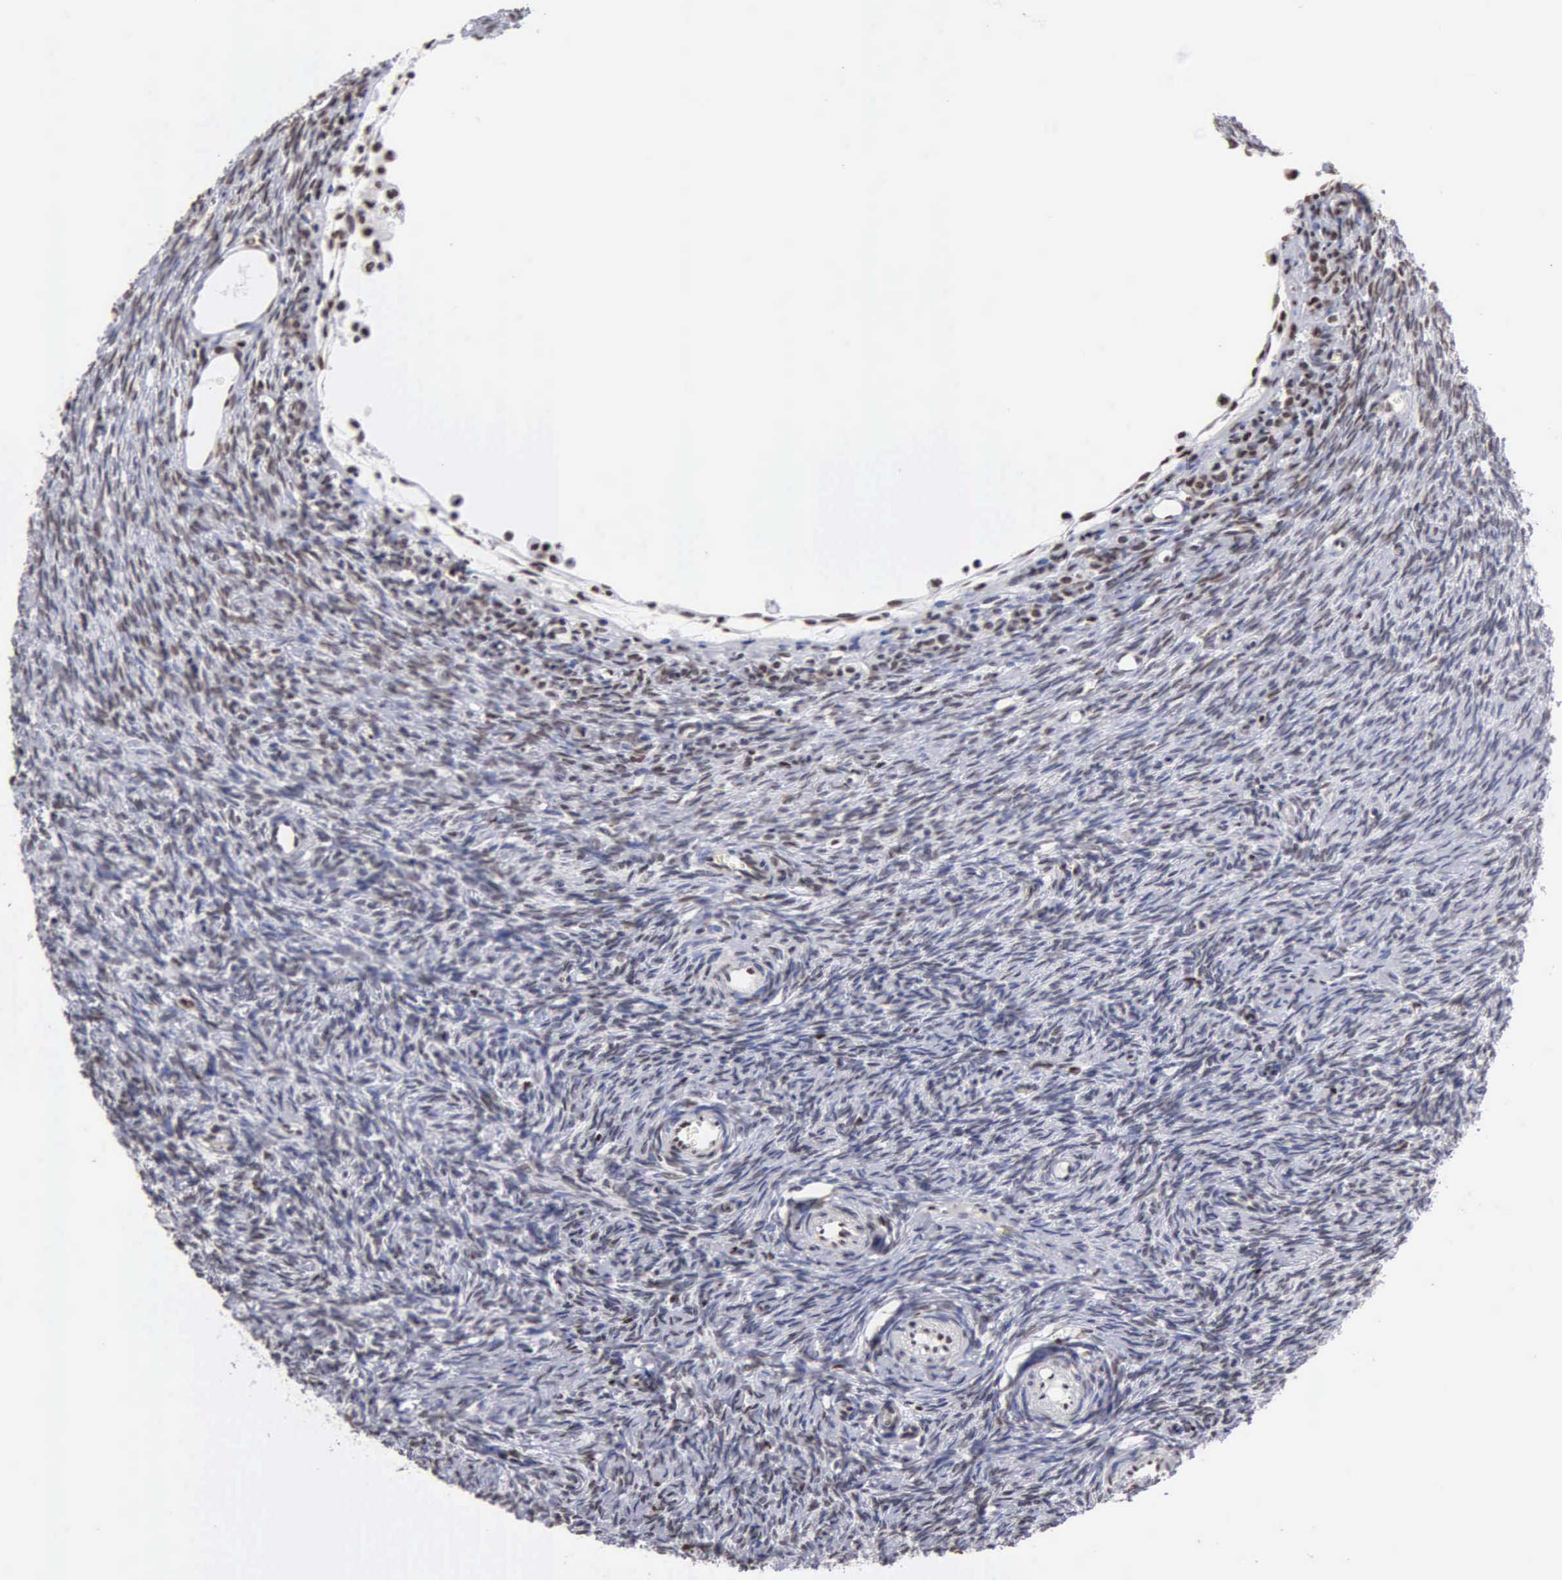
{"staining": {"intensity": "moderate", "quantity": "25%-75%", "location": "nuclear"}, "tissue": "ovary", "cell_type": "Follicle cells", "image_type": "normal", "snomed": [{"axis": "morphology", "description": "Normal tissue, NOS"}, {"axis": "topography", "description": "Ovary"}], "caption": "Approximately 25%-75% of follicle cells in unremarkable ovary show moderate nuclear protein positivity as visualized by brown immunohistochemical staining.", "gene": "CCNG1", "patient": {"sex": "female", "age": 32}}